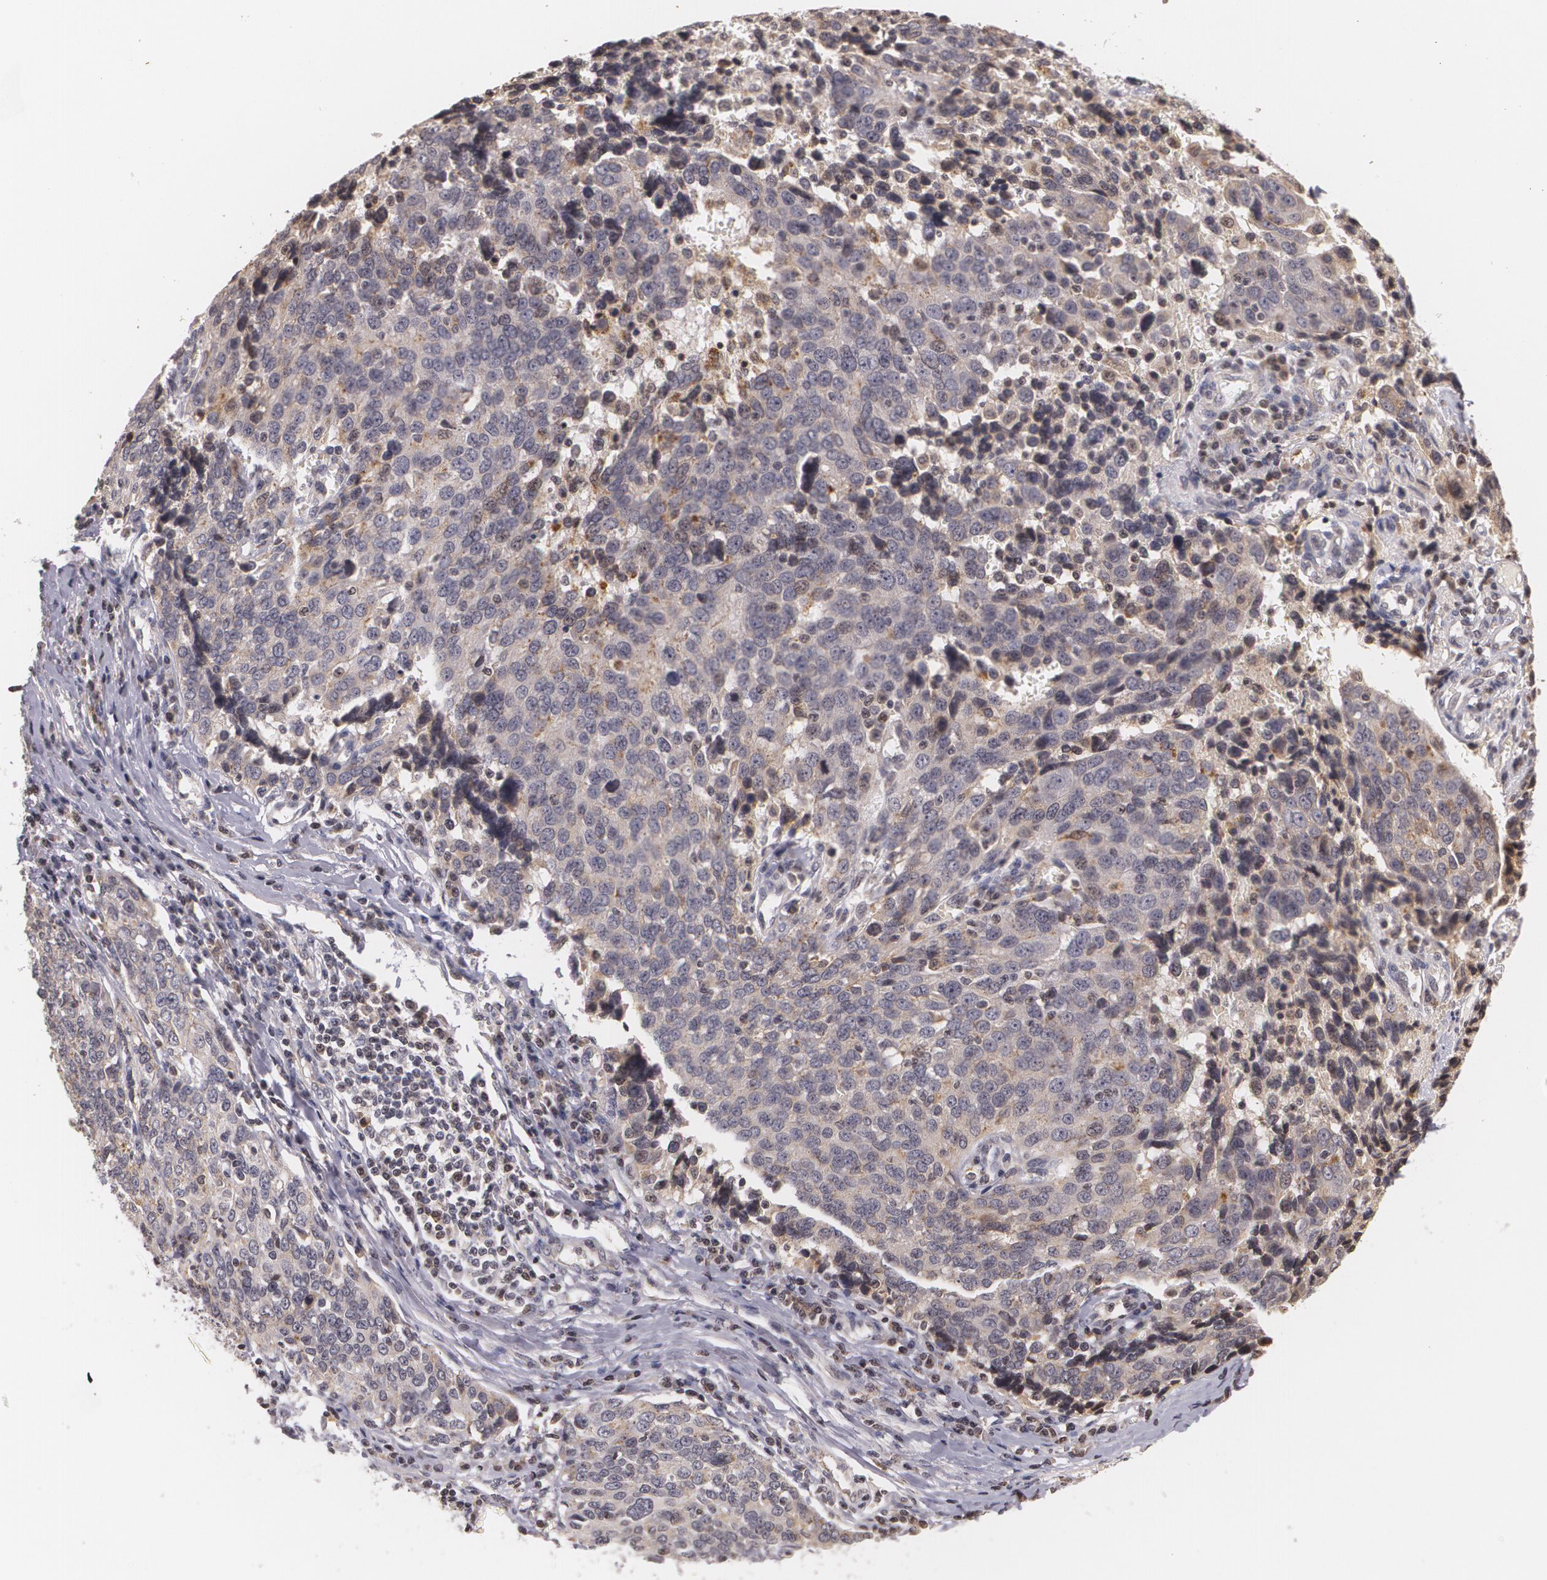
{"staining": {"intensity": "weak", "quantity": "<25%", "location": "cytoplasmic/membranous"}, "tissue": "ovarian cancer", "cell_type": "Tumor cells", "image_type": "cancer", "snomed": [{"axis": "morphology", "description": "Carcinoma, endometroid"}, {"axis": "topography", "description": "Ovary"}], "caption": "Ovarian endometroid carcinoma was stained to show a protein in brown. There is no significant expression in tumor cells.", "gene": "VAV3", "patient": {"sex": "female", "age": 75}}